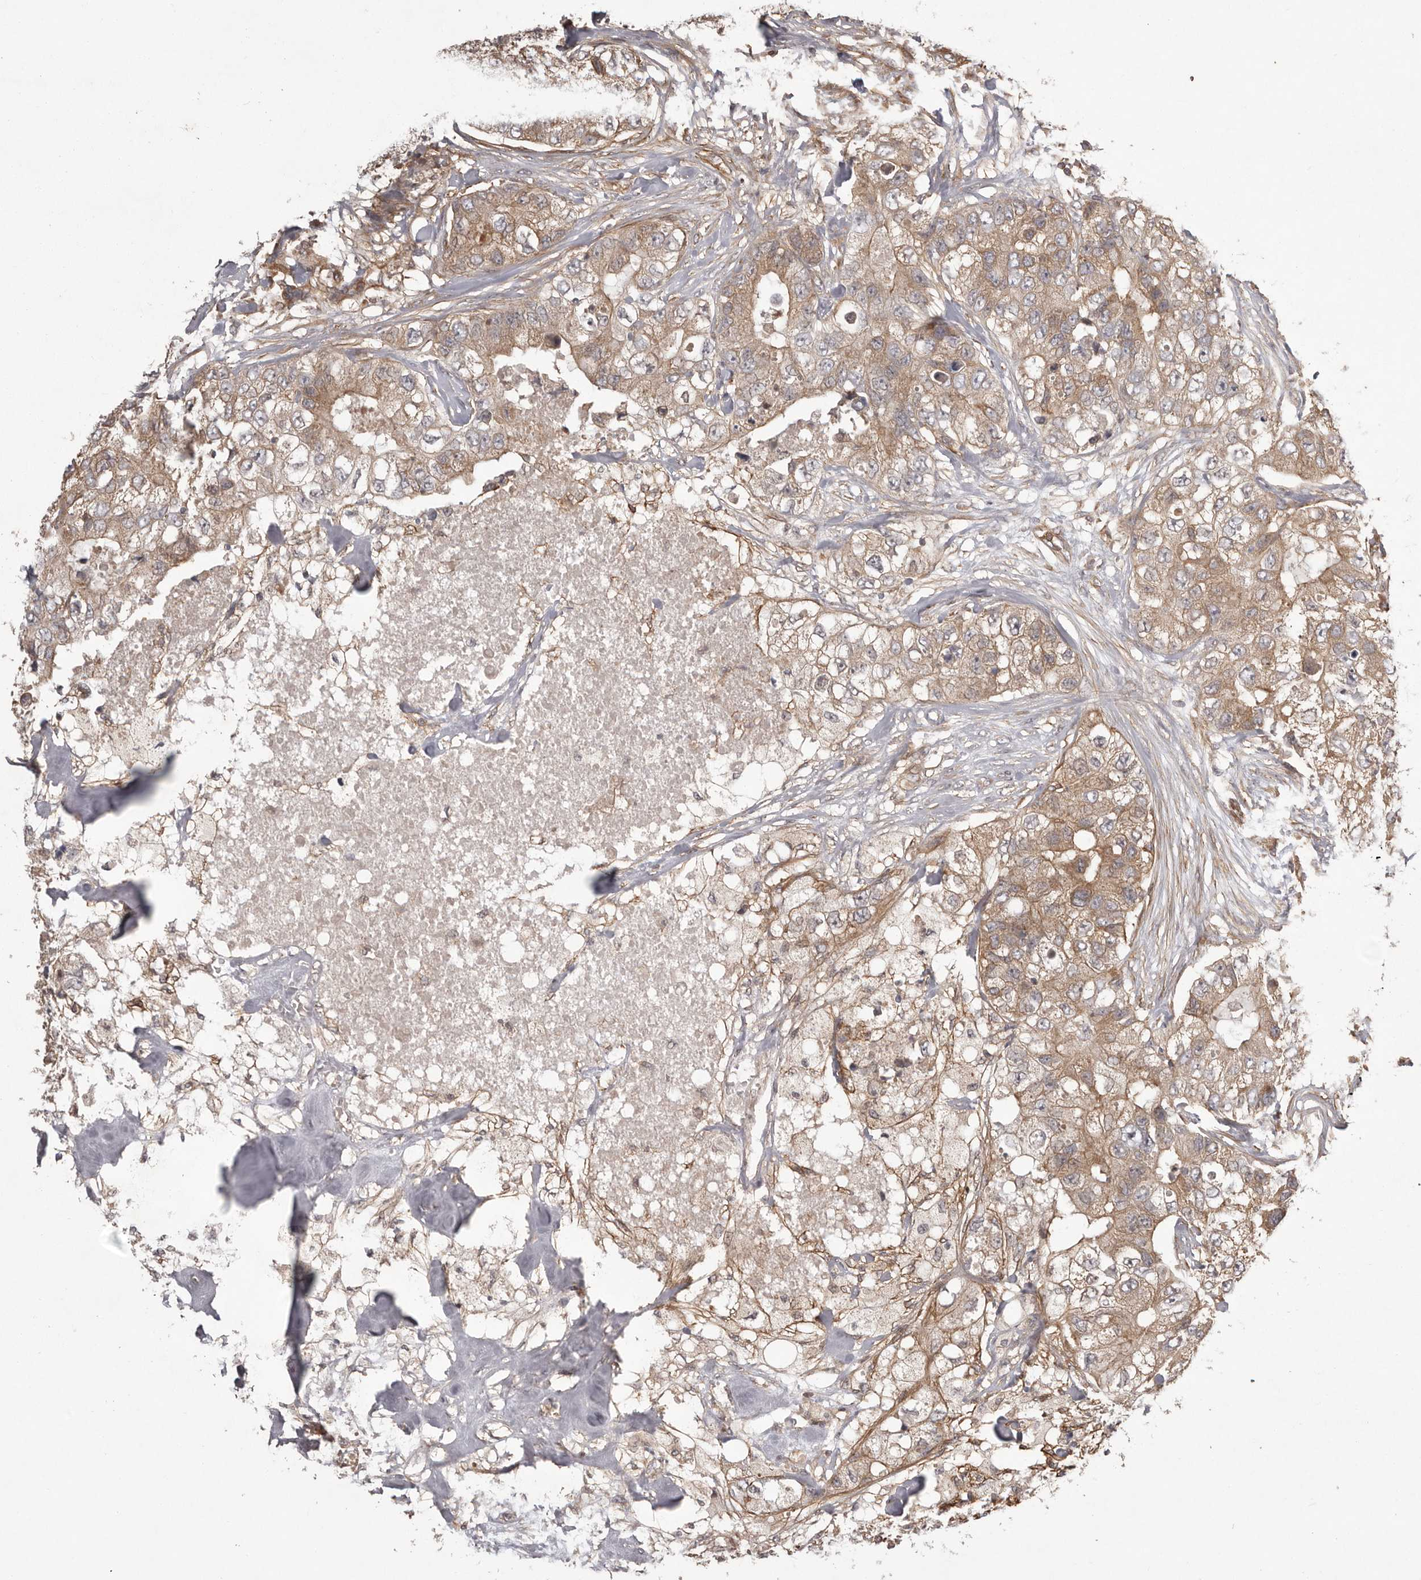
{"staining": {"intensity": "moderate", "quantity": ">75%", "location": "cytoplasmic/membranous"}, "tissue": "breast cancer", "cell_type": "Tumor cells", "image_type": "cancer", "snomed": [{"axis": "morphology", "description": "Duct carcinoma"}, {"axis": "topography", "description": "Breast"}], "caption": "Immunohistochemical staining of human breast infiltrating ductal carcinoma exhibits medium levels of moderate cytoplasmic/membranous staining in about >75% of tumor cells.", "gene": "NFKBIA", "patient": {"sex": "female", "age": 62}}